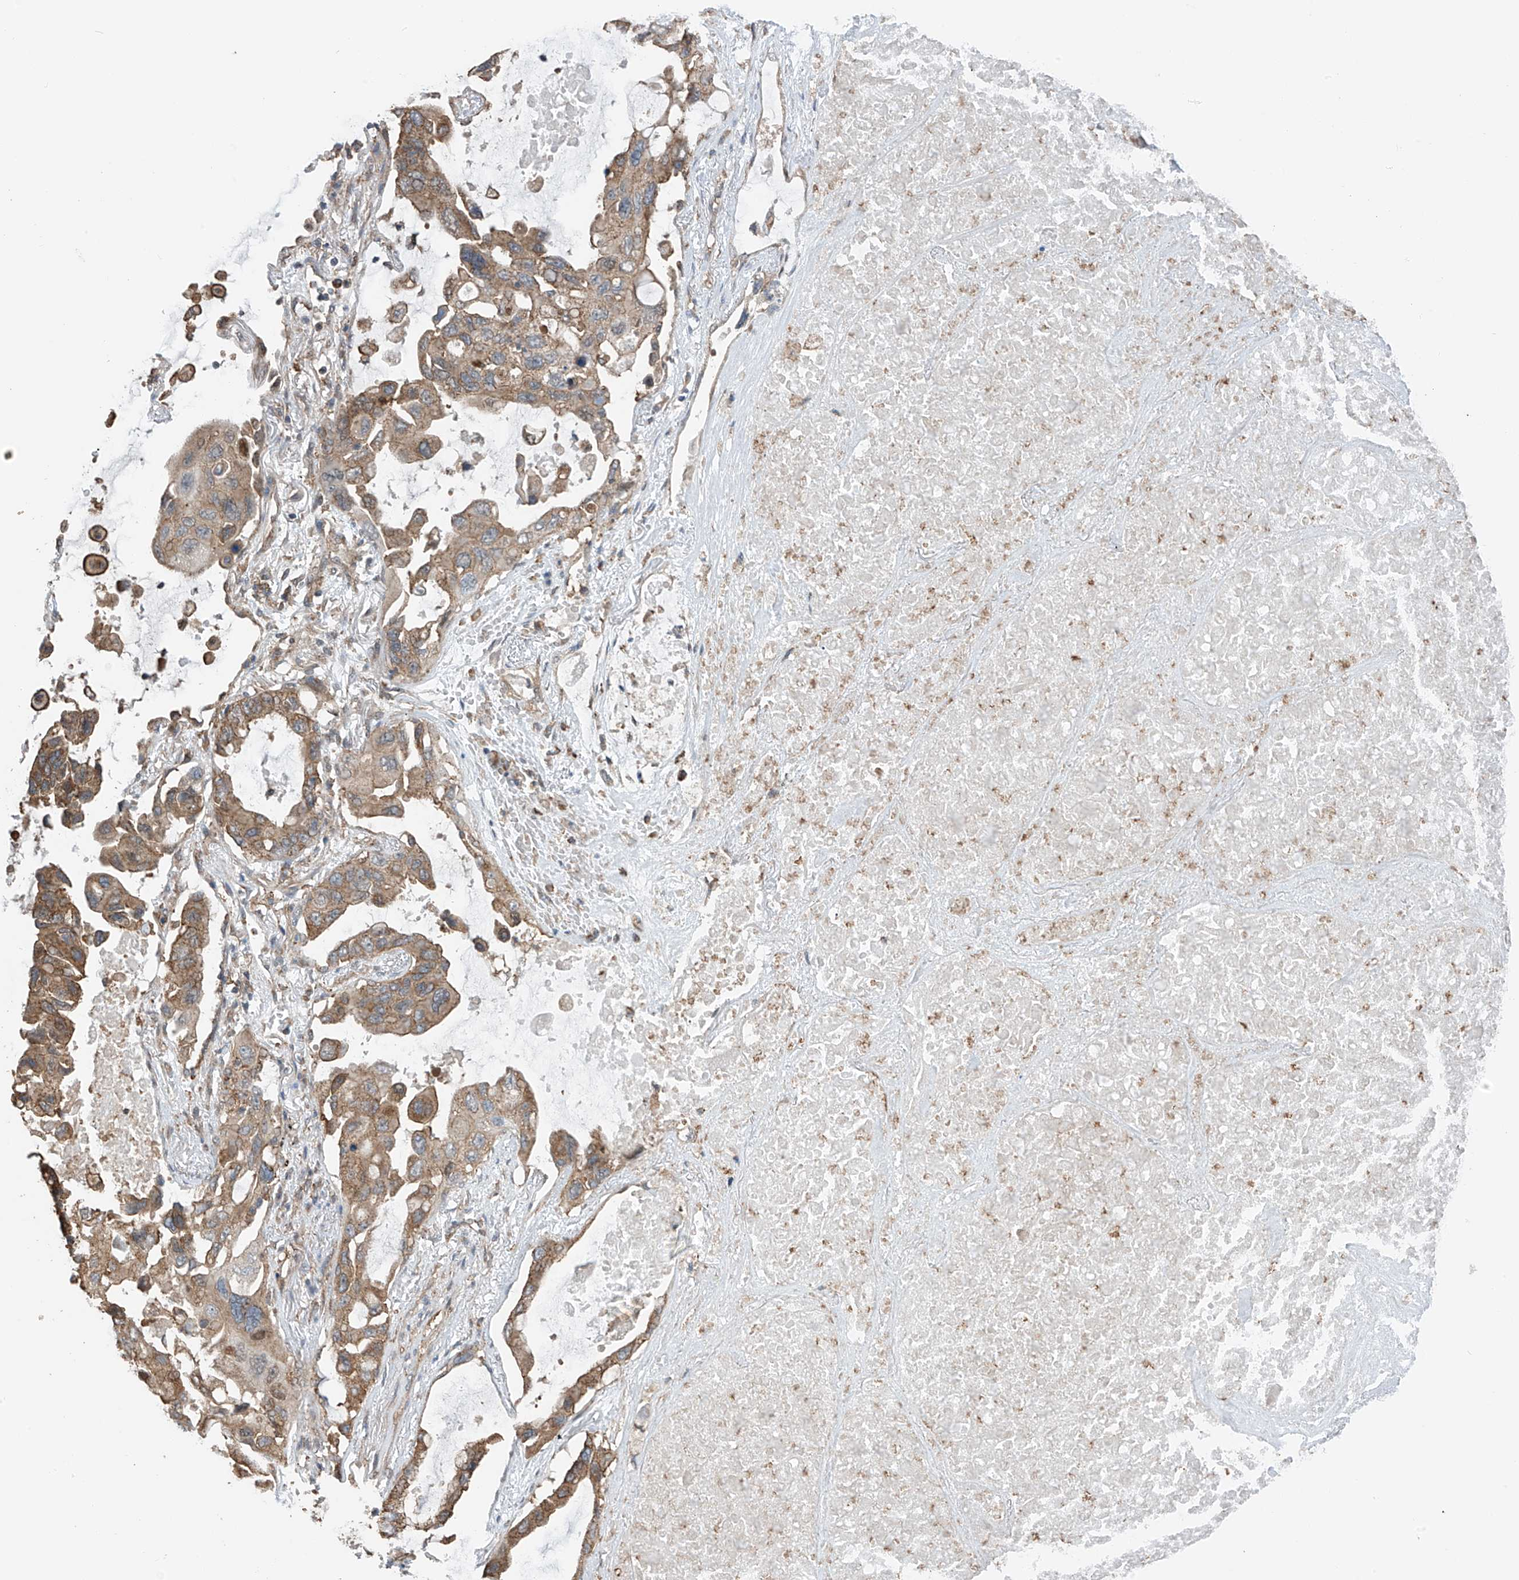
{"staining": {"intensity": "moderate", "quantity": ">75%", "location": "cytoplasmic/membranous"}, "tissue": "lung cancer", "cell_type": "Tumor cells", "image_type": "cancer", "snomed": [{"axis": "morphology", "description": "Squamous cell carcinoma, NOS"}, {"axis": "topography", "description": "Lung"}], "caption": "IHC (DAB (3,3'-diaminobenzidine)) staining of human squamous cell carcinoma (lung) shows moderate cytoplasmic/membranous protein staining in about >75% of tumor cells.", "gene": "ZNF189", "patient": {"sex": "female", "age": 73}}